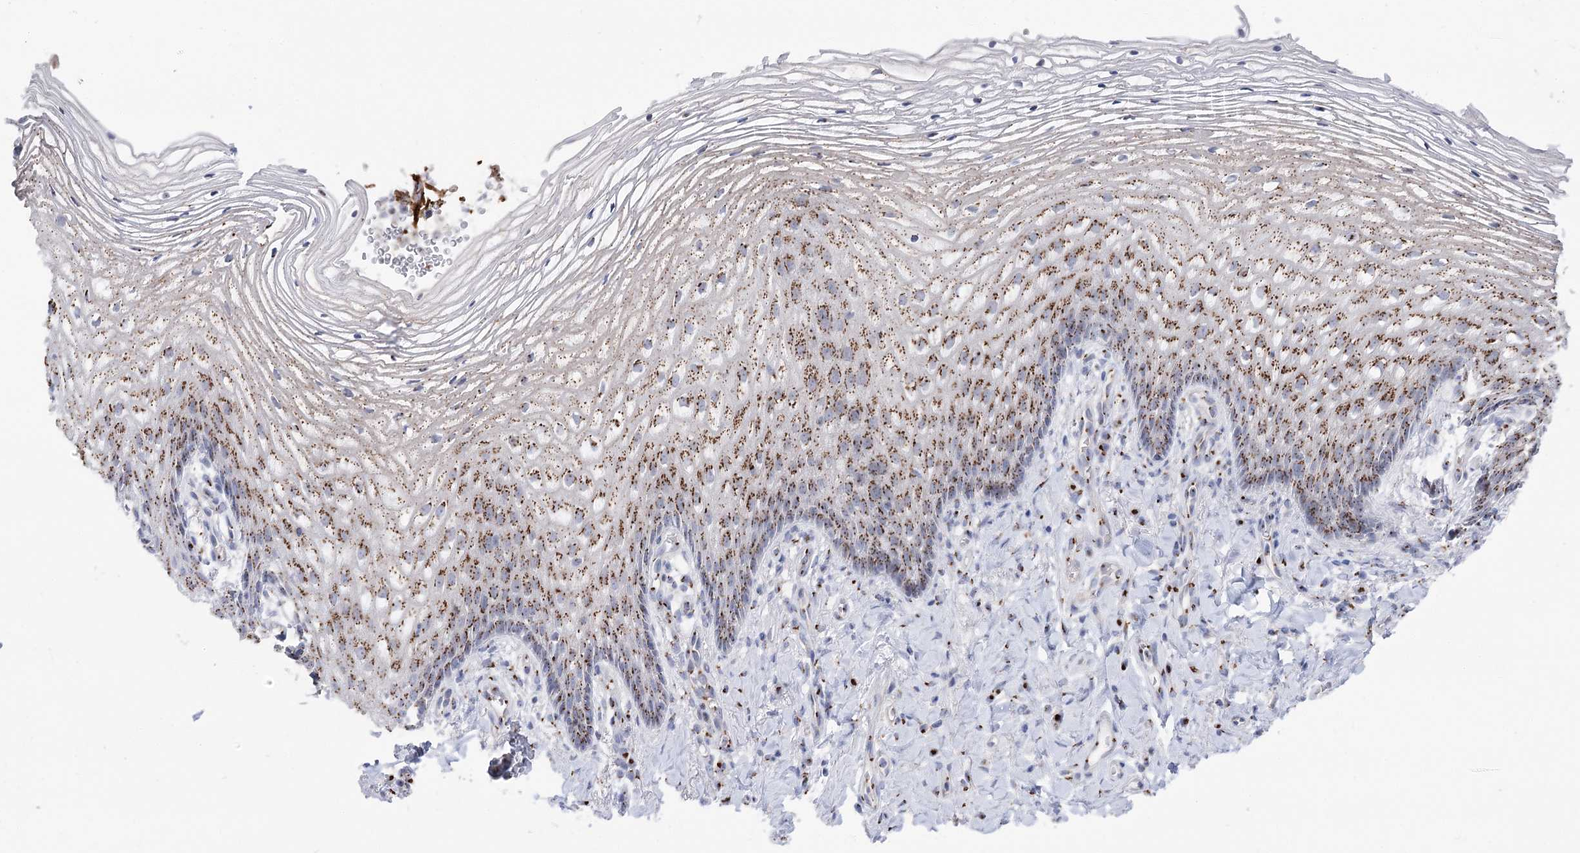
{"staining": {"intensity": "moderate", "quantity": ">75%", "location": "cytoplasmic/membranous"}, "tissue": "vagina", "cell_type": "Squamous epithelial cells", "image_type": "normal", "snomed": [{"axis": "morphology", "description": "Normal tissue, NOS"}, {"axis": "topography", "description": "Vagina"}], "caption": "About >75% of squamous epithelial cells in normal vagina demonstrate moderate cytoplasmic/membranous protein staining as visualized by brown immunohistochemical staining.", "gene": "TMEM165", "patient": {"sex": "female", "age": 60}}